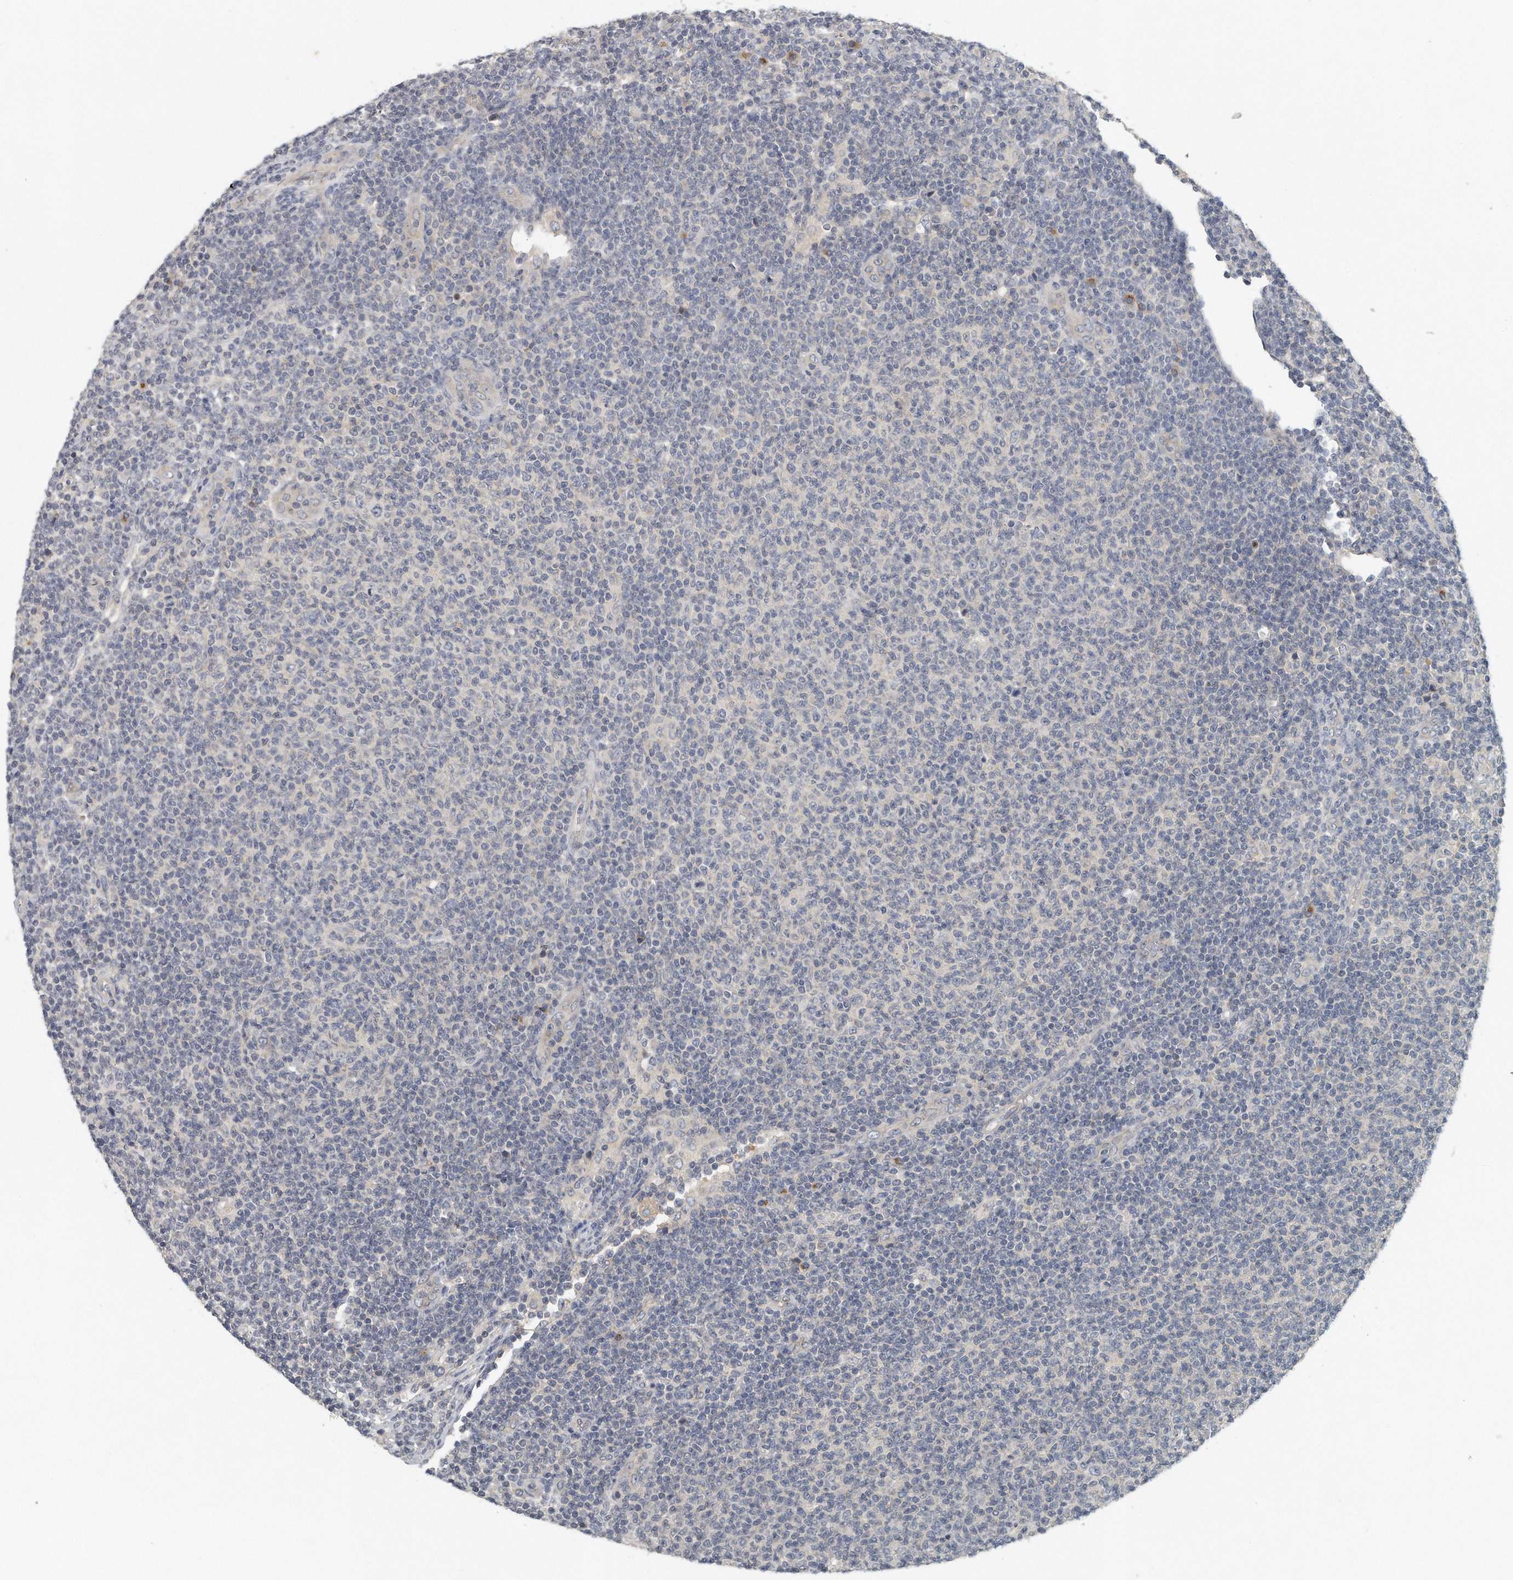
{"staining": {"intensity": "negative", "quantity": "none", "location": "none"}, "tissue": "lymphoma", "cell_type": "Tumor cells", "image_type": "cancer", "snomed": [{"axis": "morphology", "description": "Malignant lymphoma, non-Hodgkin's type, Low grade"}, {"axis": "topography", "description": "Lymph node"}], "caption": "Immunohistochemical staining of lymphoma displays no significant expression in tumor cells. Brightfield microscopy of IHC stained with DAB (brown) and hematoxylin (blue), captured at high magnification.", "gene": "TRAPPC14", "patient": {"sex": "male", "age": 66}}